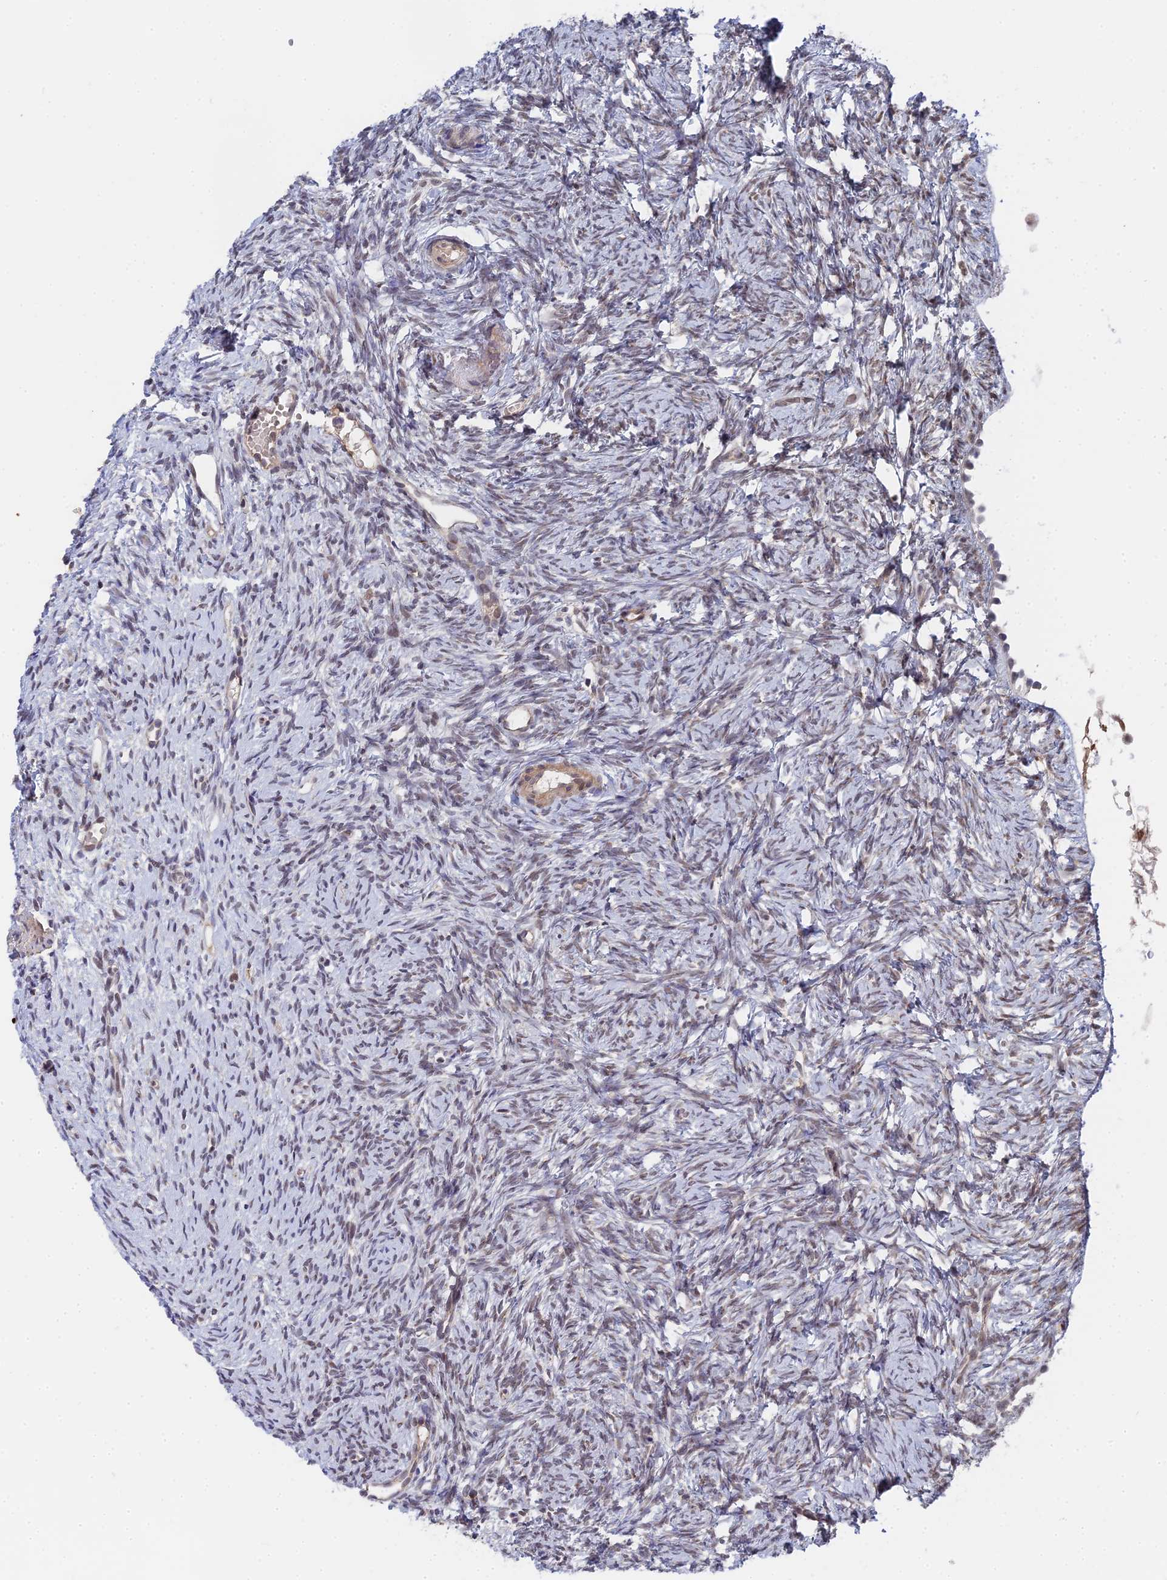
{"staining": {"intensity": "moderate", "quantity": "<25%", "location": "nuclear"}, "tissue": "ovary", "cell_type": "Ovarian stroma cells", "image_type": "normal", "snomed": [{"axis": "morphology", "description": "Normal tissue, NOS"}, {"axis": "topography", "description": "Ovary"}], "caption": "Ovarian stroma cells show low levels of moderate nuclear expression in approximately <25% of cells in benign ovary.", "gene": "CCDC85A", "patient": {"sex": "female", "age": 51}}